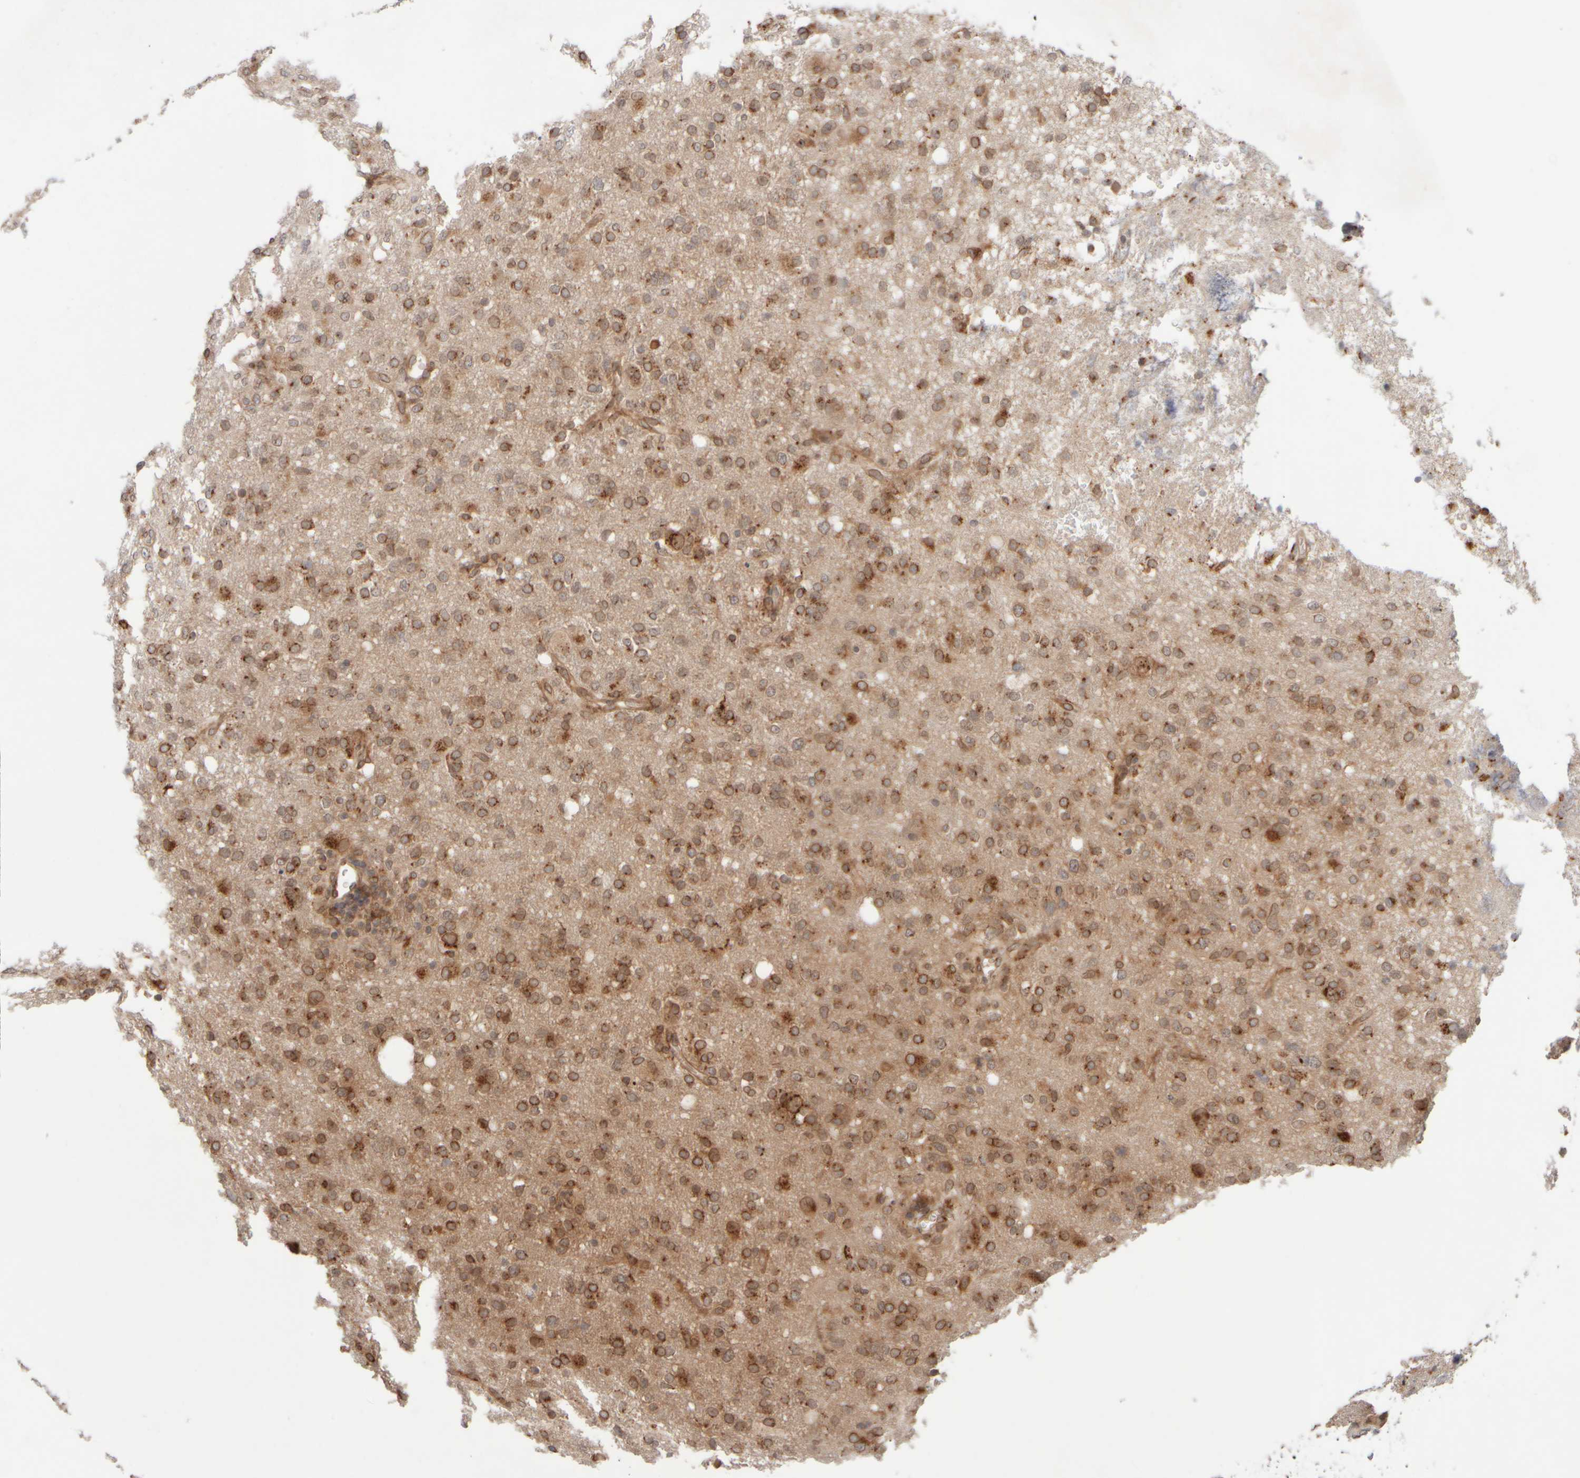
{"staining": {"intensity": "moderate", "quantity": ">75%", "location": "cytoplasmic/membranous"}, "tissue": "glioma", "cell_type": "Tumor cells", "image_type": "cancer", "snomed": [{"axis": "morphology", "description": "Glioma, malignant, High grade"}, {"axis": "topography", "description": "Brain"}], "caption": "This is a photomicrograph of immunohistochemistry (IHC) staining of malignant high-grade glioma, which shows moderate positivity in the cytoplasmic/membranous of tumor cells.", "gene": "GCN1", "patient": {"sex": "female", "age": 57}}